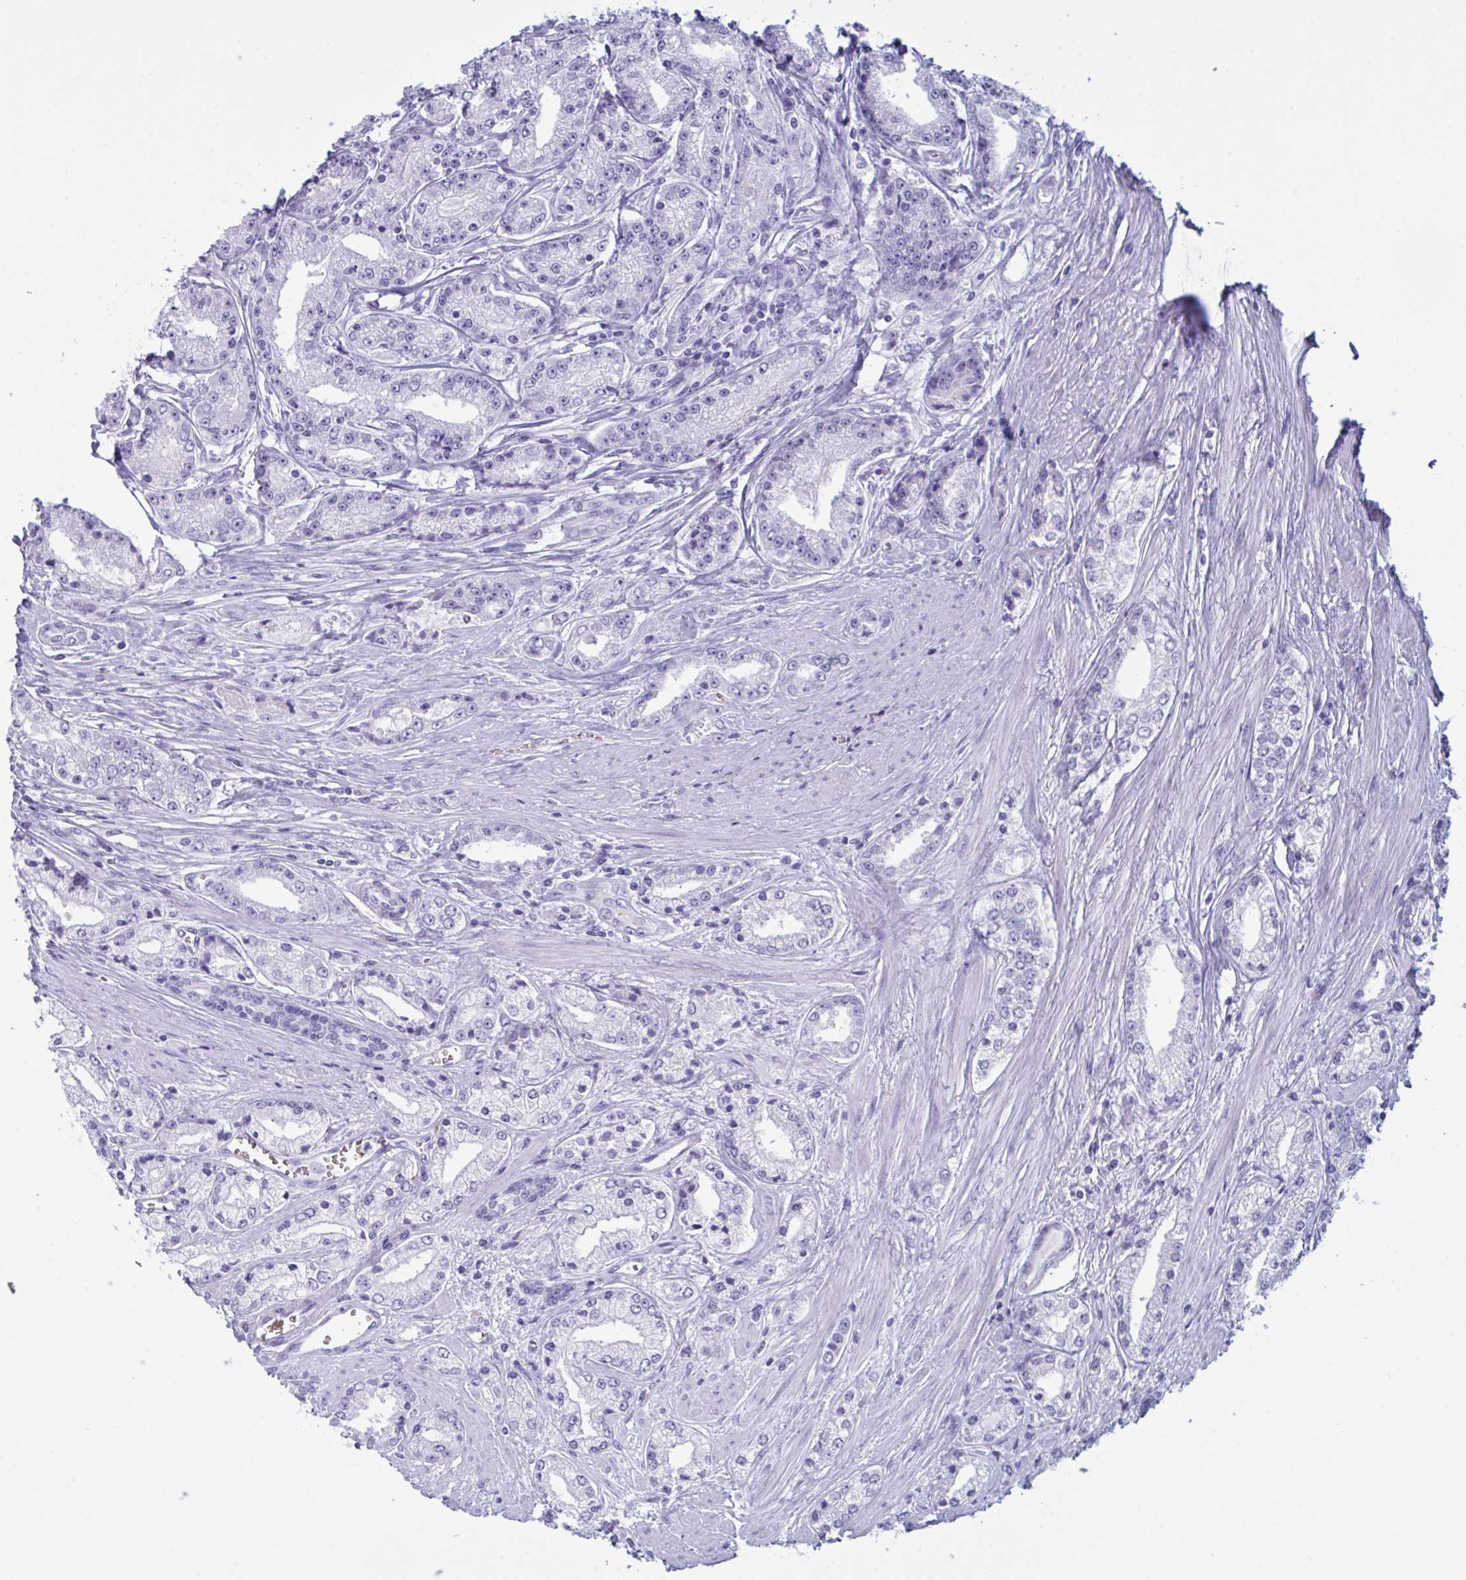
{"staining": {"intensity": "negative", "quantity": "none", "location": "none"}, "tissue": "prostate cancer", "cell_type": "Tumor cells", "image_type": "cancer", "snomed": [{"axis": "morphology", "description": "Adenocarcinoma, High grade"}, {"axis": "topography", "description": "Prostate"}], "caption": "Tumor cells are negative for protein expression in human prostate cancer (high-grade adenocarcinoma).", "gene": "SLC2A1", "patient": {"sex": "male", "age": 66}}